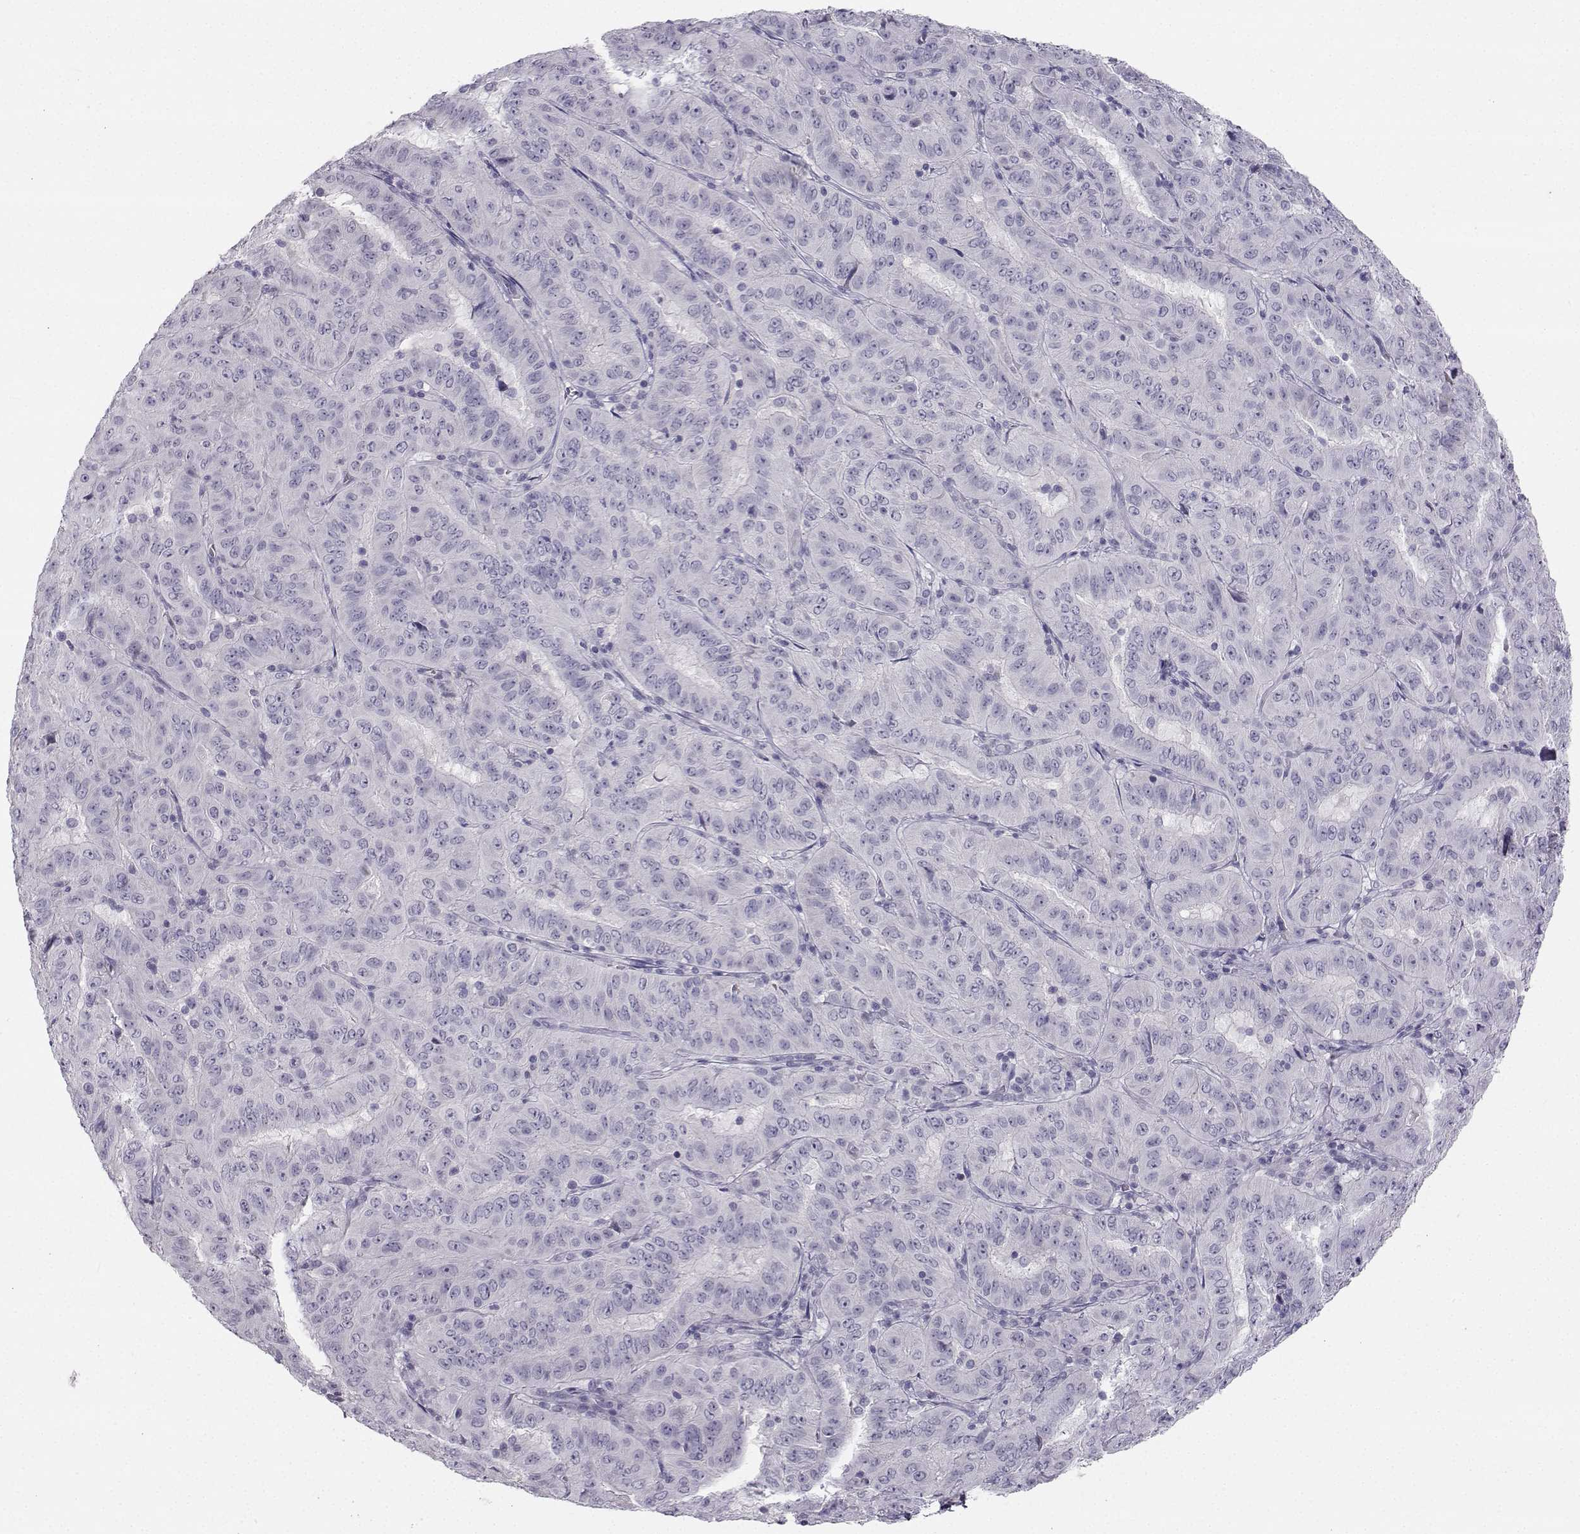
{"staining": {"intensity": "negative", "quantity": "none", "location": "none"}, "tissue": "pancreatic cancer", "cell_type": "Tumor cells", "image_type": "cancer", "snomed": [{"axis": "morphology", "description": "Adenocarcinoma, NOS"}, {"axis": "topography", "description": "Pancreas"}], "caption": "Histopathology image shows no significant protein expression in tumor cells of adenocarcinoma (pancreatic). The staining was performed using DAB (3,3'-diaminobenzidine) to visualize the protein expression in brown, while the nuclei were stained in blue with hematoxylin (Magnification: 20x).", "gene": "SYCE1", "patient": {"sex": "male", "age": 63}}